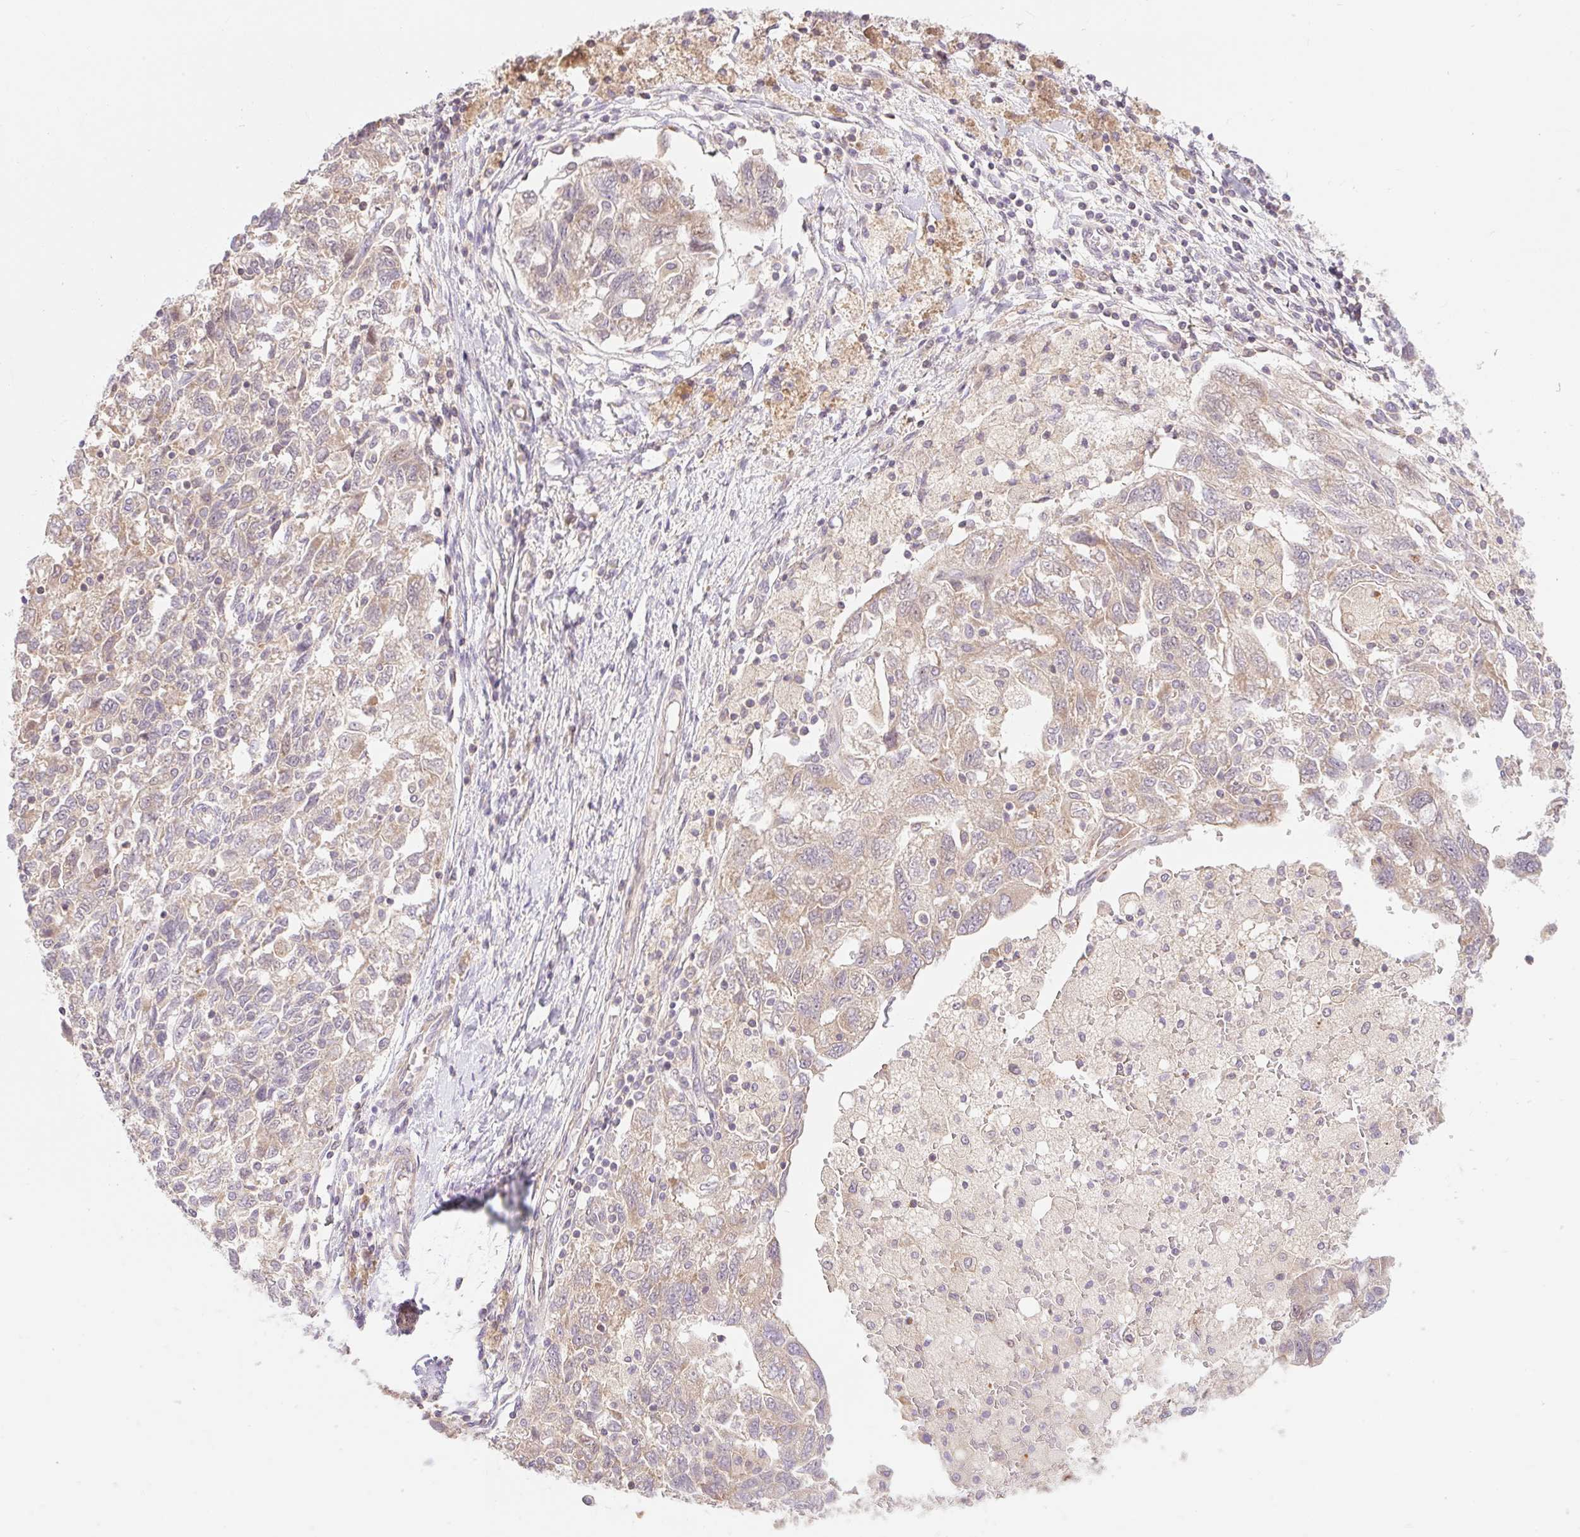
{"staining": {"intensity": "weak", "quantity": ">75%", "location": "cytoplasmic/membranous"}, "tissue": "ovarian cancer", "cell_type": "Tumor cells", "image_type": "cancer", "snomed": [{"axis": "morphology", "description": "Carcinoma, NOS"}, {"axis": "morphology", "description": "Cystadenocarcinoma, serous, NOS"}, {"axis": "topography", "description": "Ovary"}], "caption": "About >75% of tumor cells in ovarian cancer exhibit weak cytoplasmic/membranous protein expression as visualized by brown immunohistochemical staining.", "gene": "EMC10", "patient": {"sex": "female", "age": 69}}